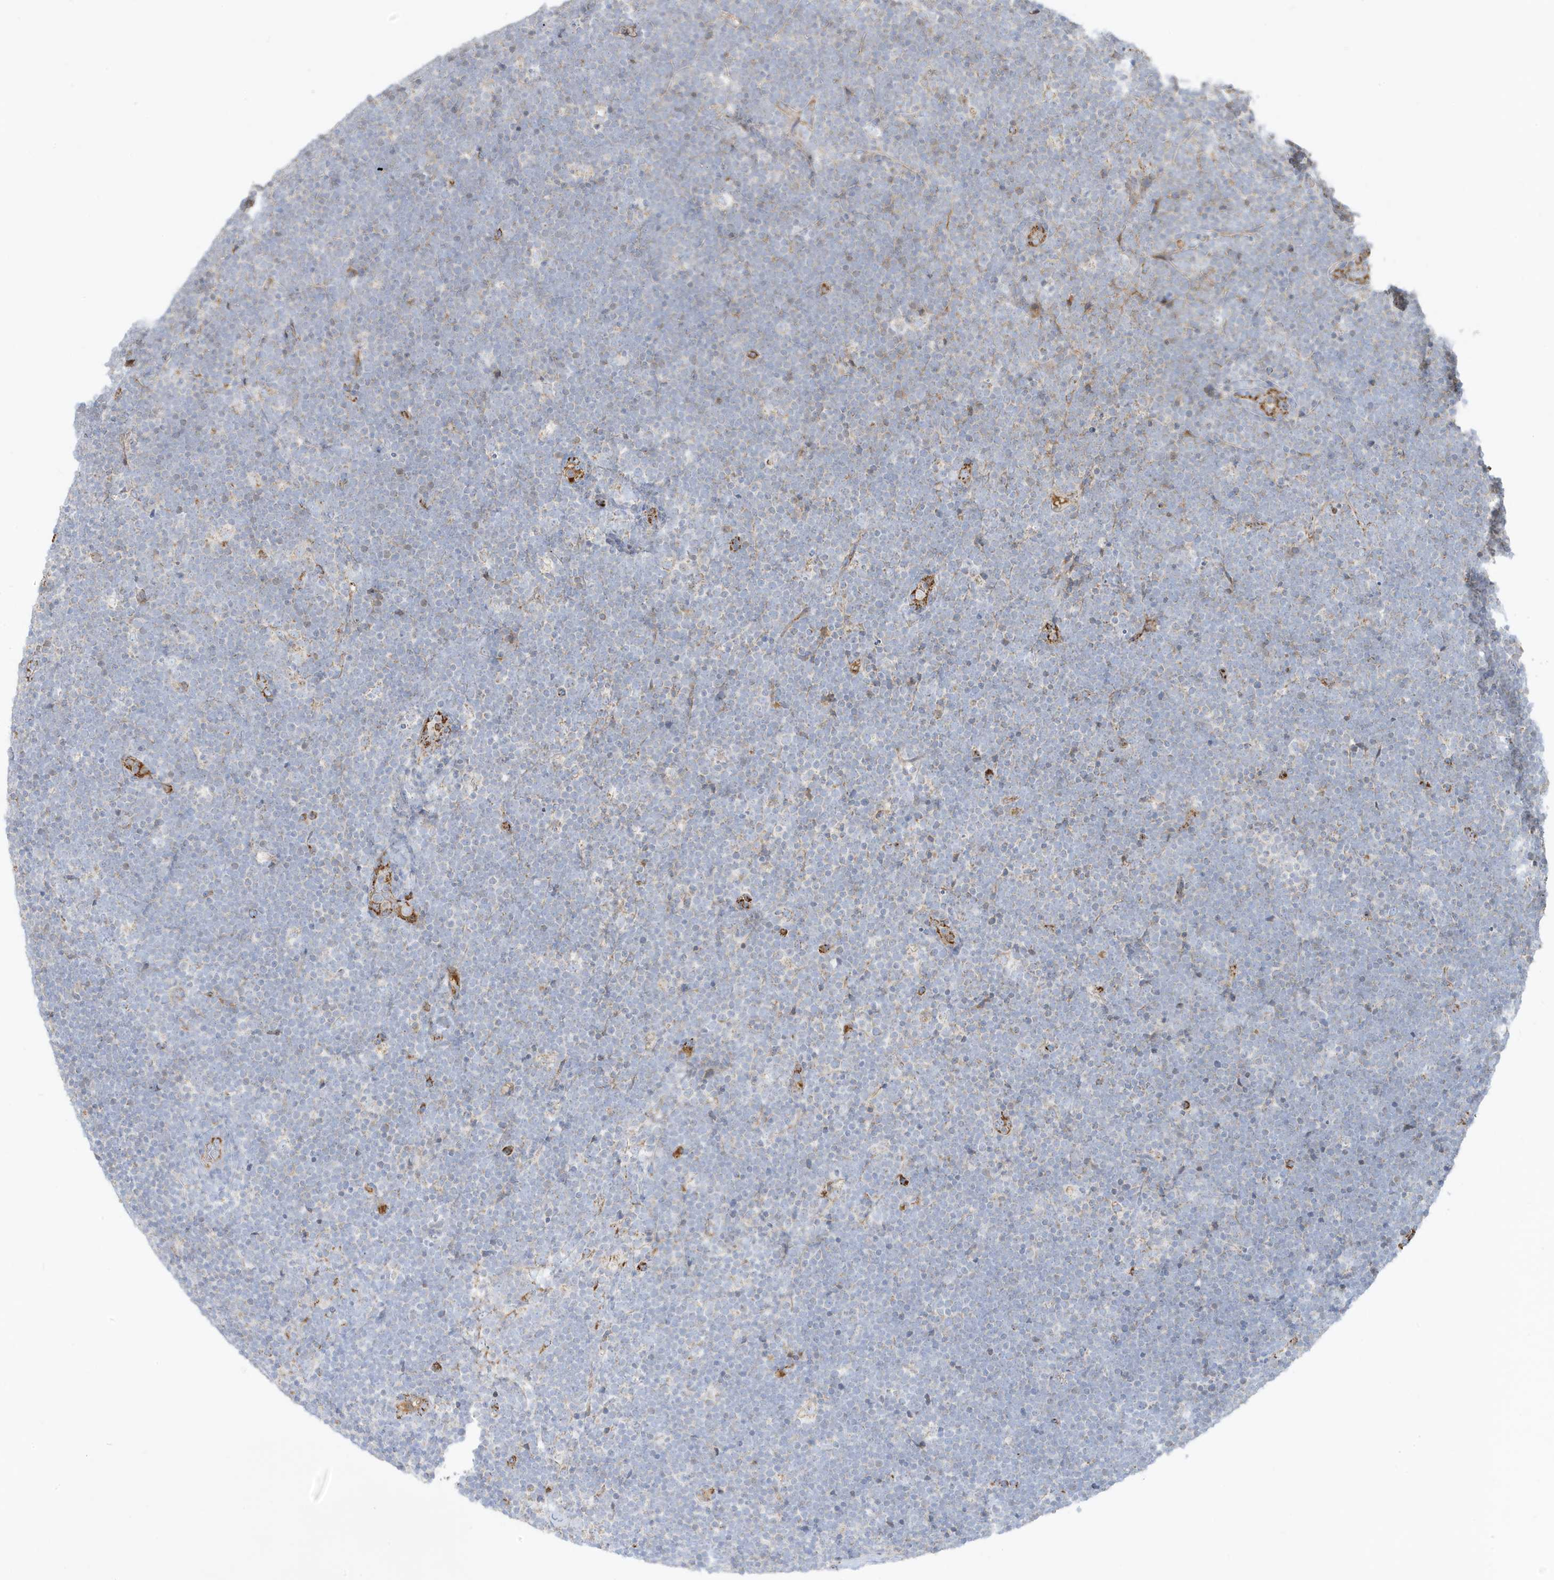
{"staining": {"intensity": "negative", "quantity": "none", "location": "none"}, "tissue": "lymphoma", "cell_type": "Tumor cells", "image_type": "cancer", "snomed": [{"axis": "morphology", "description": "Malignant lymphoma, non-Hodgkin's type, High grade"}, {"axis": "topography", "description": "Lymph node"}], "caption": "Immunohistochemistry of human lymphoma displays no expression in tumor cells.", "gene": "IFT57", "patient": {"sex": "male", "age": 13}}